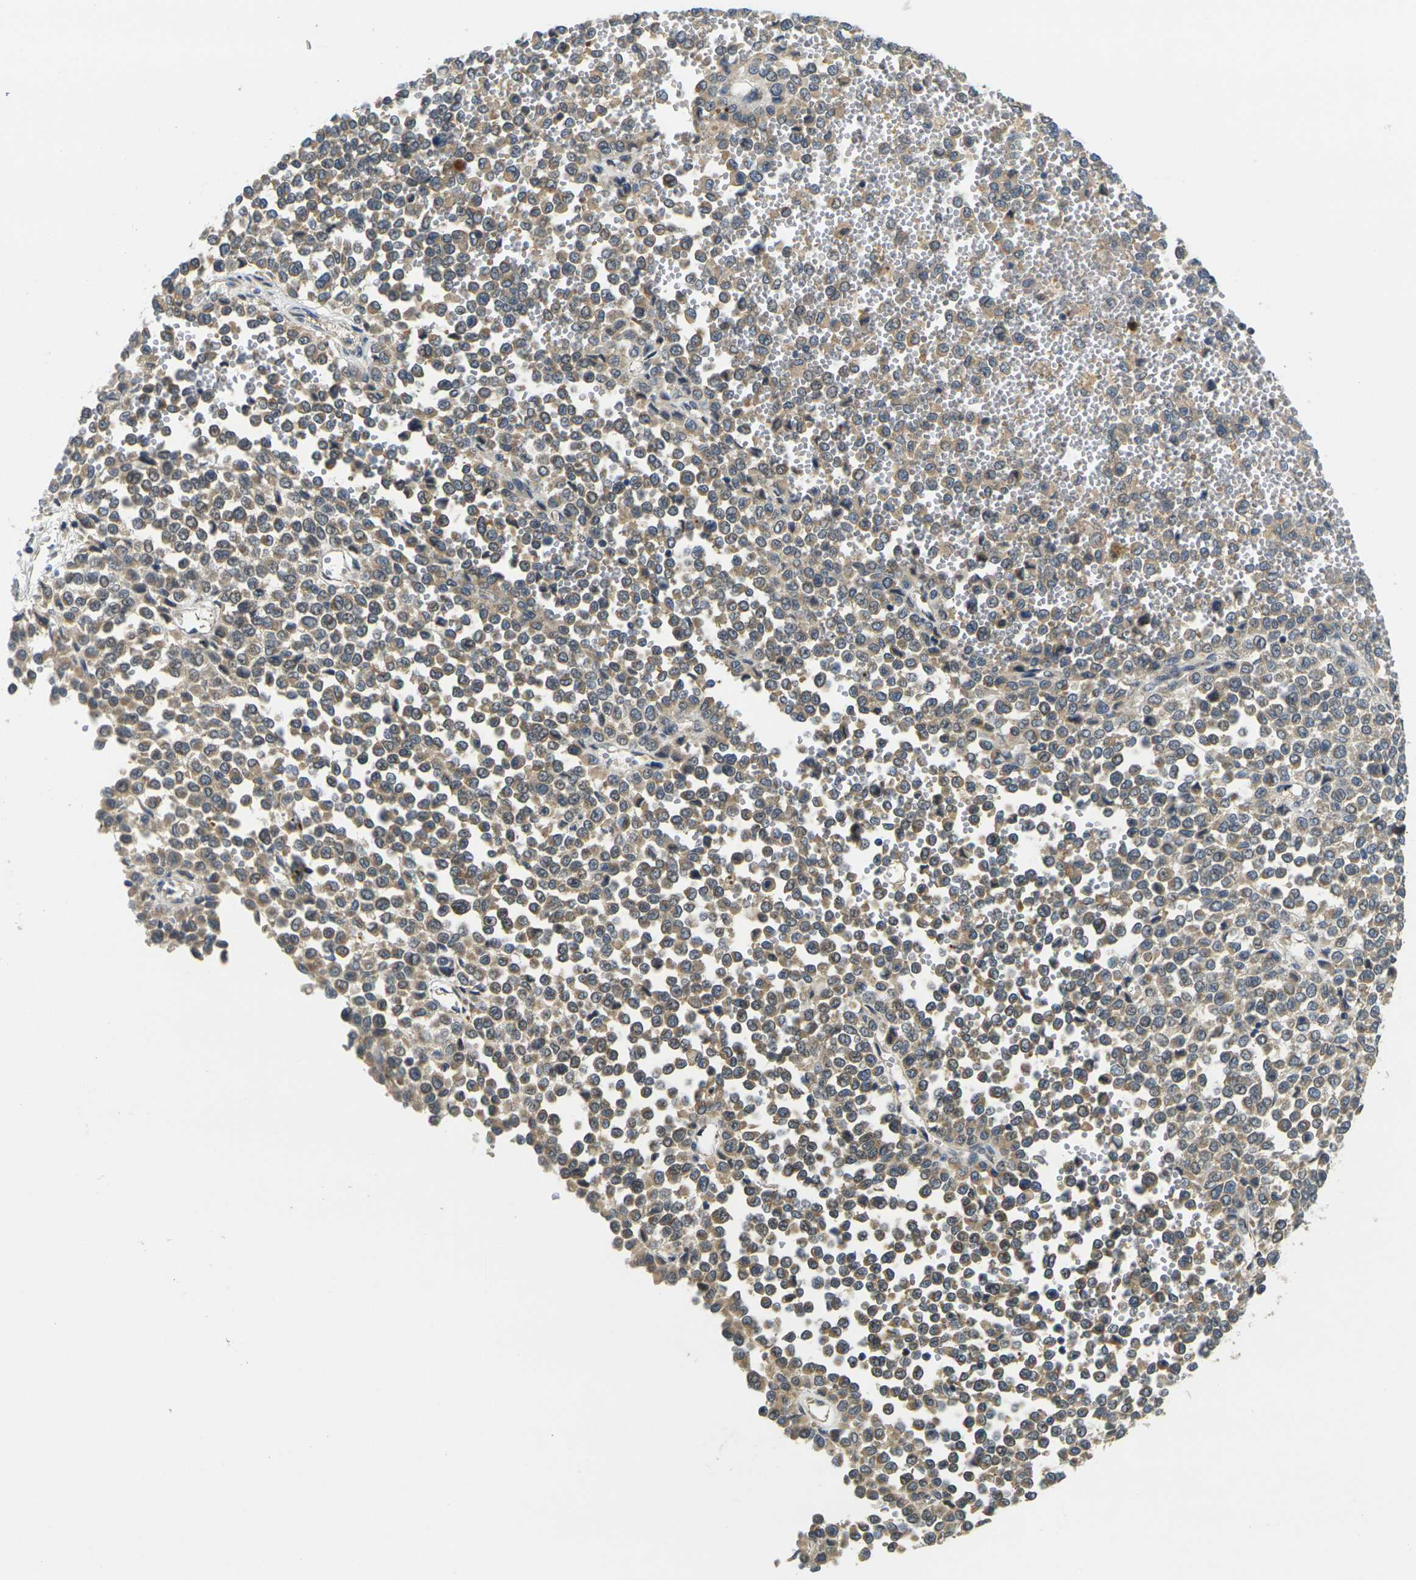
{"staining": {"intensity": "weak", "quantity": "25%-75%", "location": "cytoplasmic/membranous"}, "tissue": "melanoma", "cell_type": "Tumor cells", "image_type": "cancer", "snomed": [{"axis": "morphology", "description": "Malignant melanoma, Metastatic site"}, {"axis": "topography", "description": "Pancreas"}], "caption": "Malignant melanoma (metastatic site) was stained to show a protein in brown. There is low levels of weak cytoplasmic/membranous positivity in approximately 25%-75% of tumor cells. The staining is performed using DAB (3,3'-diaminobenzidine) brown chromogen to label protein expression. The nuclei are counter-stained blue using hematoxylin.", "gene": "MINAR2", "patient": {"sex": "female", "age": 30}}